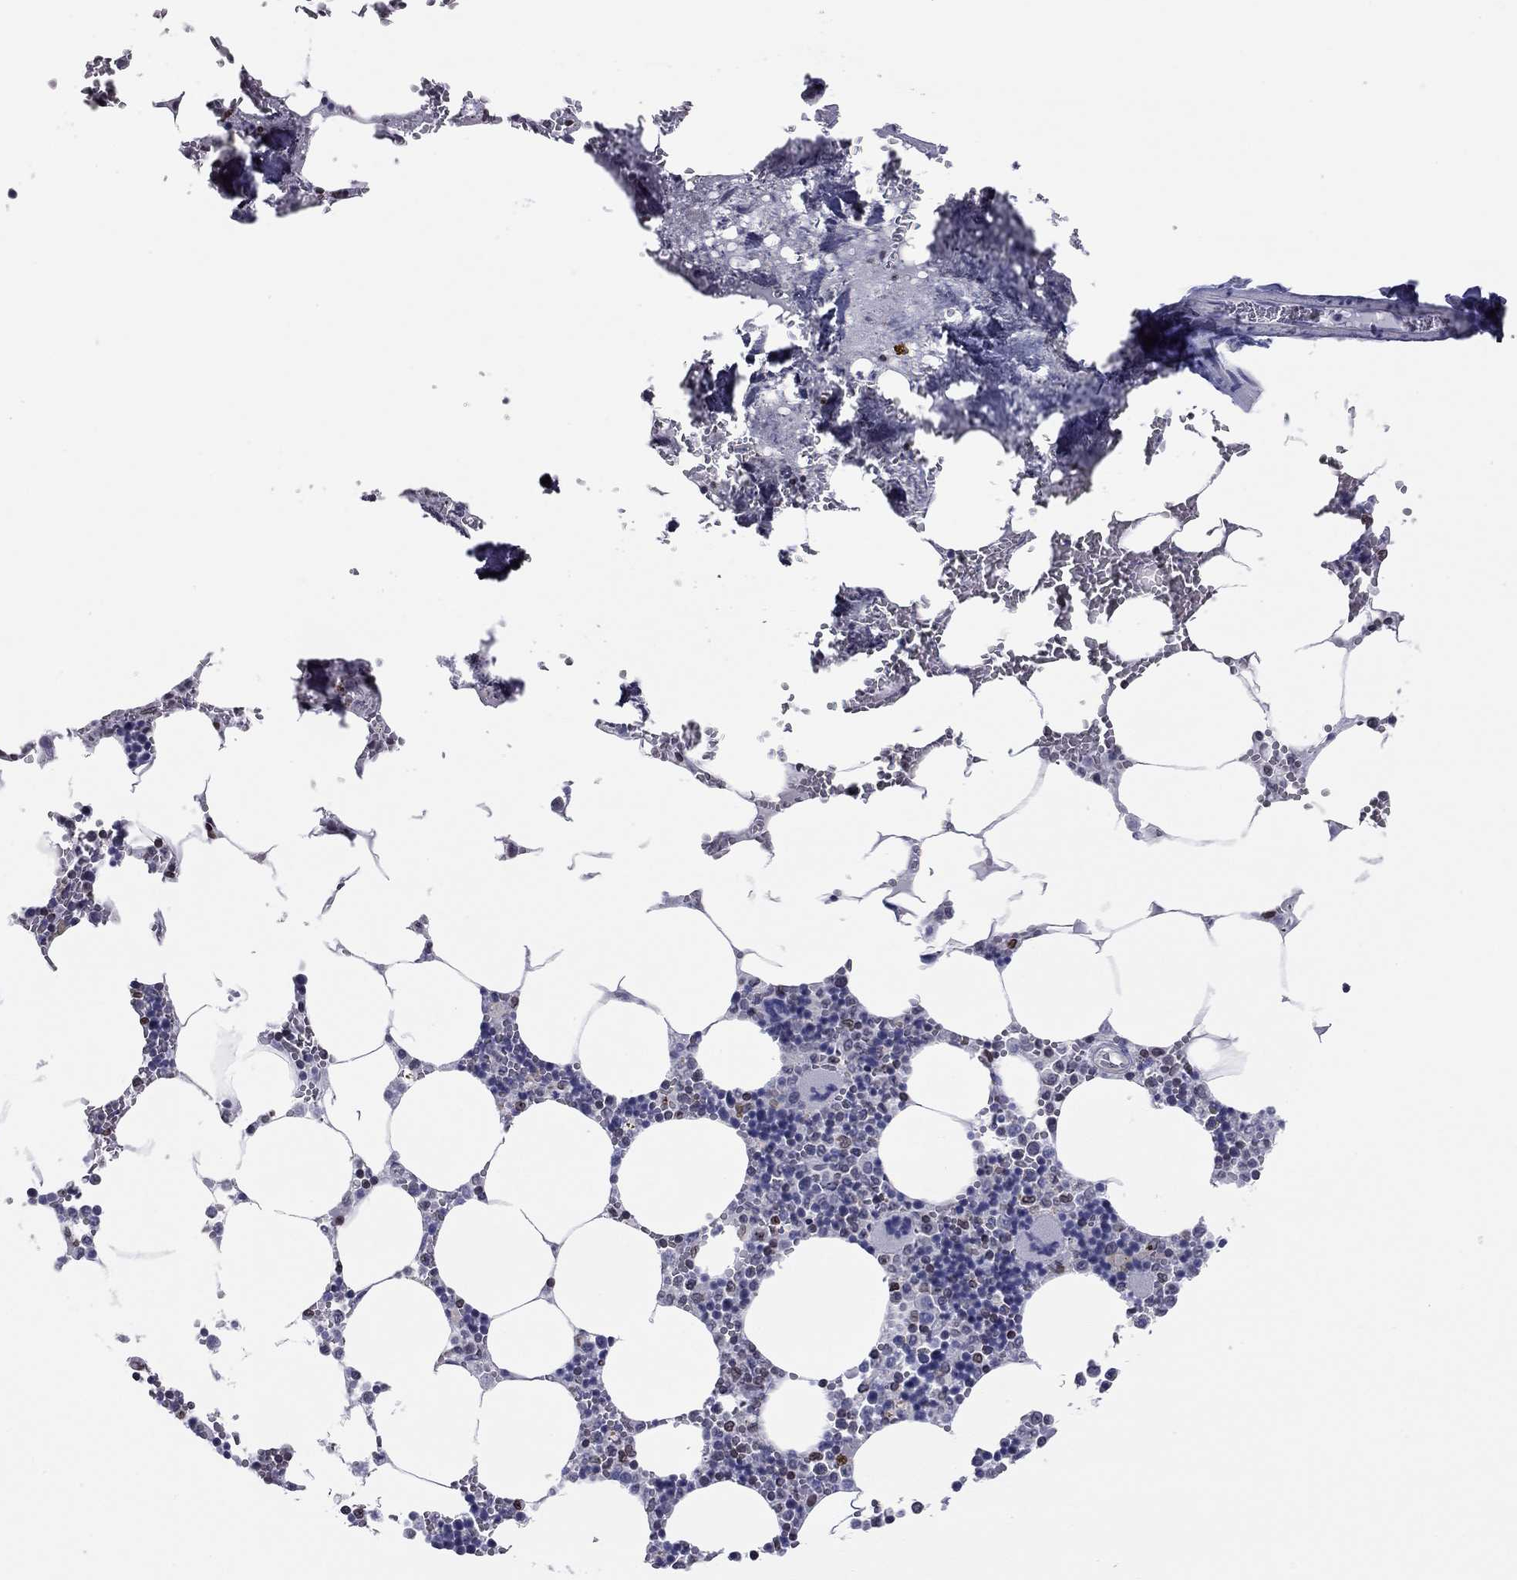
{"staining": {"intensity": "negative", "quantity": "none", "location": "none"}, "tissue": "bone marrow", "cell_type": "Hematopoietic cells", "image_type": "normal", "snomed": [{"axis": "morphology", "description": "Normal tissue, NOS"}, {"axis": "topography", "description": "Bone marrow"}], "caption": "High power microscopy micrograph of an immunohistochemistry image of unremarkable bone marrow, revealing no significant staining in hematopoietic cells.", "gene": "ESPL1", "patient": {"sex": "male", "age": 54}}